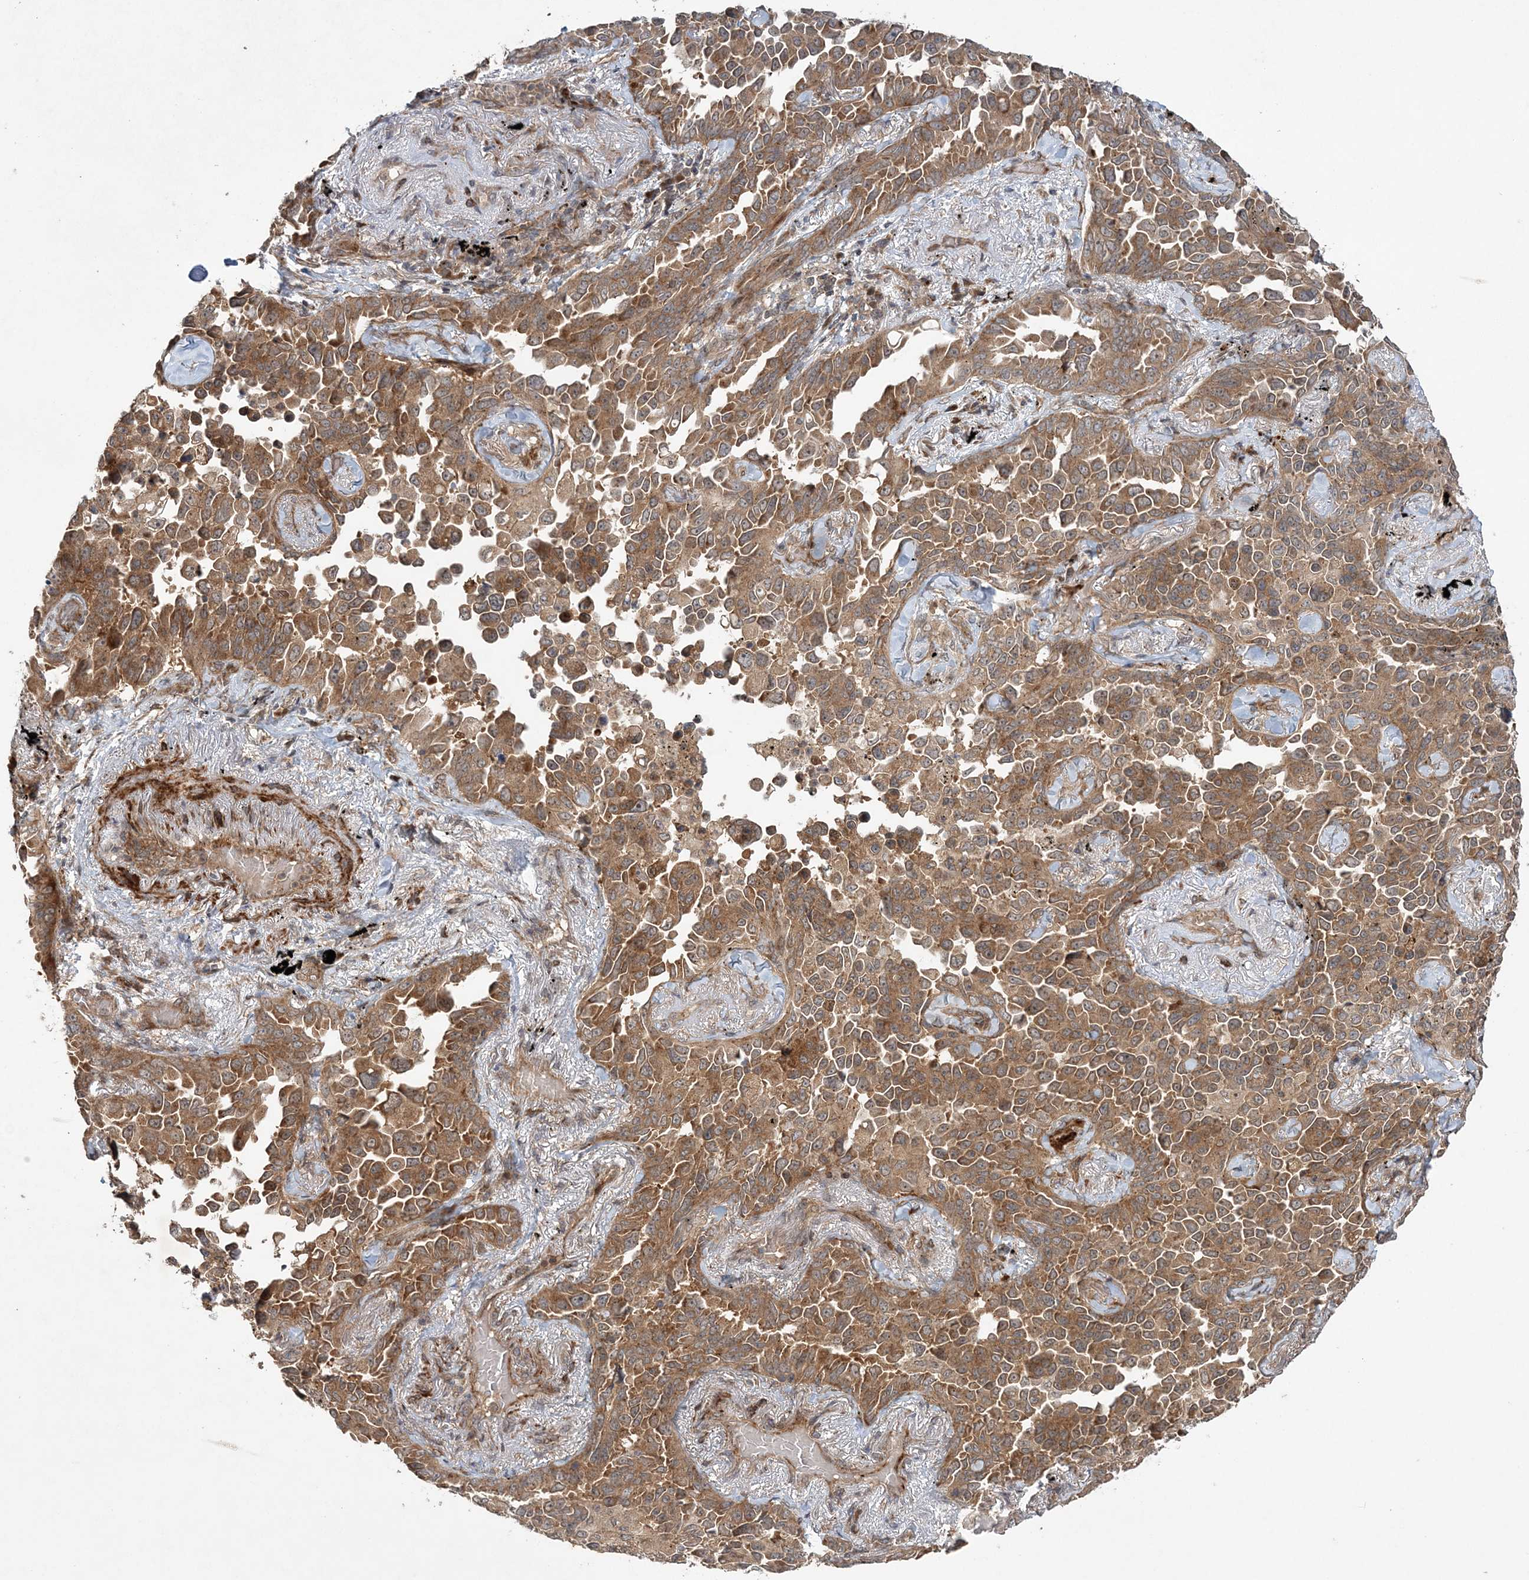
{"staining": {"intensity": "moderate", "quantity": ">75%", "location": "cytoplasmic/membranous"}, "tissue": "lung cancer", "cell_type": "Tumor cells", "image_type": "cancer", "snomed": [{"axis": "morphology", "description": "Adenocarcinoma, NOS"}, {"axis": "topography", "description": "Lung"}], "caption": "Protein analysis of lung adenocarcinoma tissue reveals moderate cytoplasmic/membranous expression in approximately >75% of tumor cells.", "gene": "UBTD2", "patient": {"sex": "female", "age": 67}}